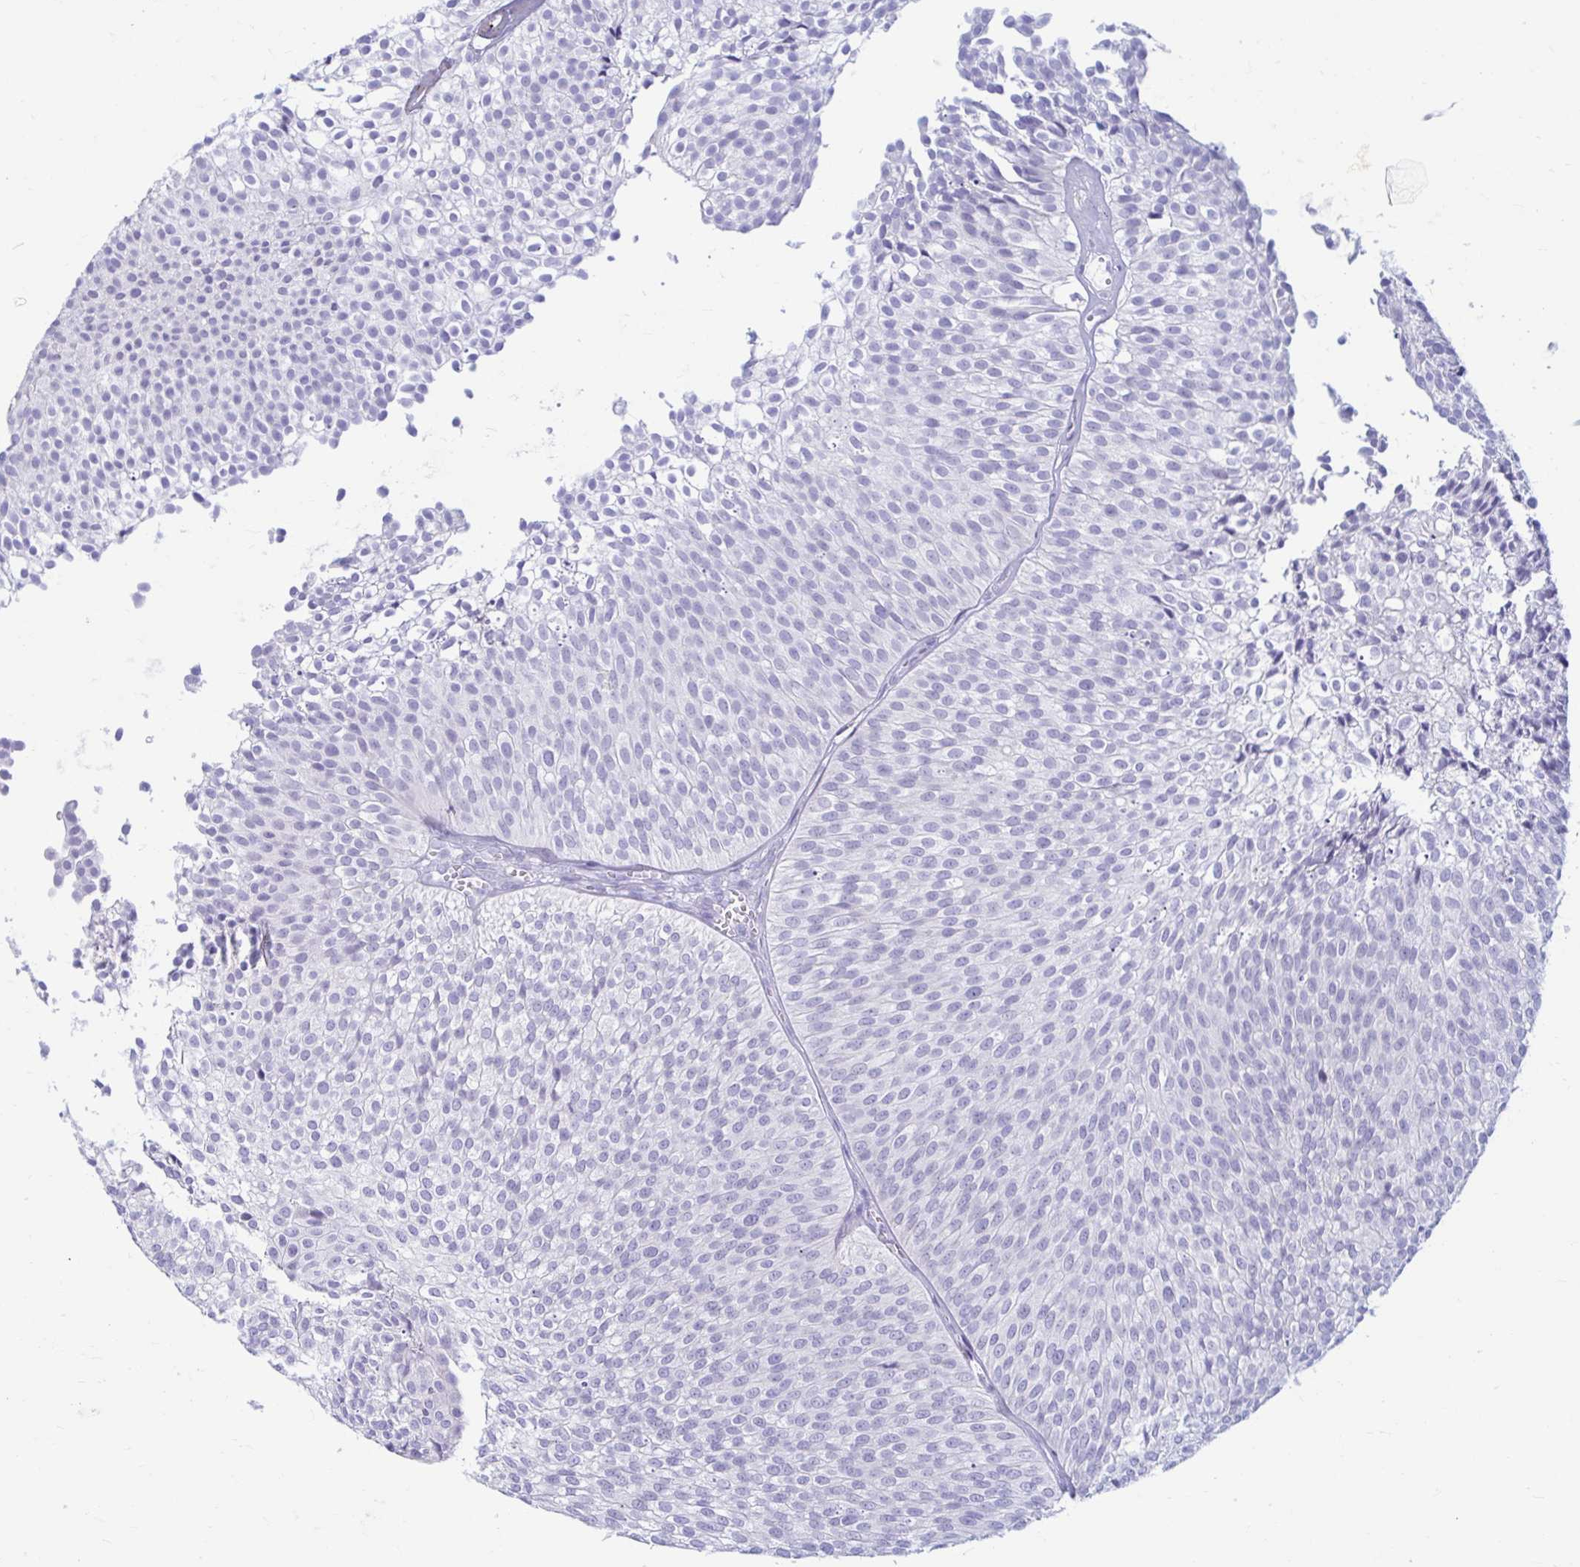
{"staining": {"intensity": "negative", "quantity": "none", "location": "none"}, "tissue": "urothelial cancer", "cell_type": "Tumor cells", "image_type": "cancer", "snomed": [{"axis": "morphology", "description": "Urothelial carcinoma, Low grade"}, {"axis": "topography", "description": "Urinary bladder"}], "caption": "DAB (3,3'-diaminobenzidine) immunohistochemical staining of urothelial cancer shows no significant expression in tumor cells.", "gene": "ERICH6", "patient": {"sex": "male", "age": 91}}